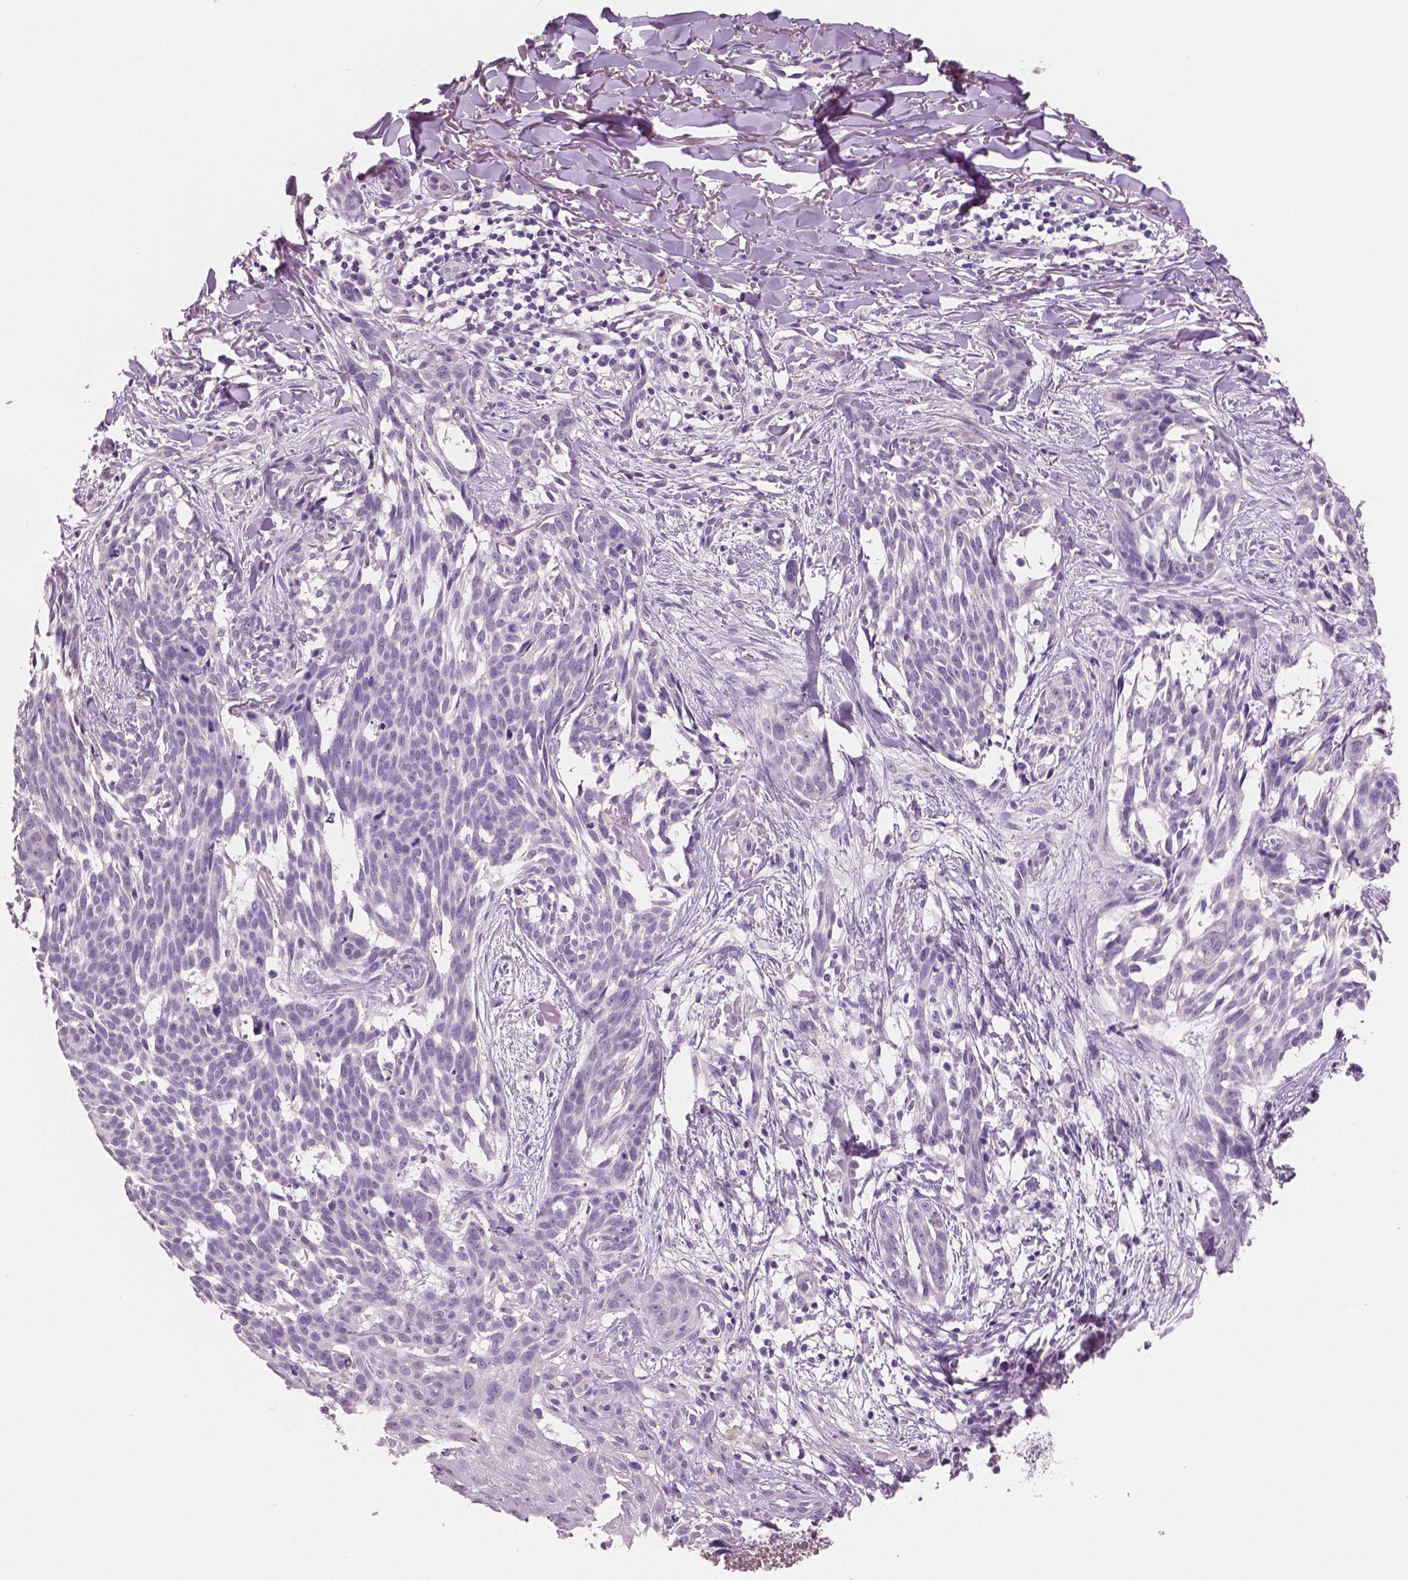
{"staining": {"intensity": "negative", "quantity": "none", "location": "none"}, "tissue": "skin cancer", "cell_type": "Tumor cells", "image_type": "cancer", "snomed": [{"axis": "morphology", "description": "Basal cell carcinoma"}, {"axis": "topography", "description": "Skin"}], "caption": "Immunohistochemistry (IHC) histopathology image of human skin cancer (basal cell carcinoma) stained for a protein (brown), which reveals no staining in tumor cells.", "gene": "NECAB2", "patient": {"sex": "male", "age": 88}}